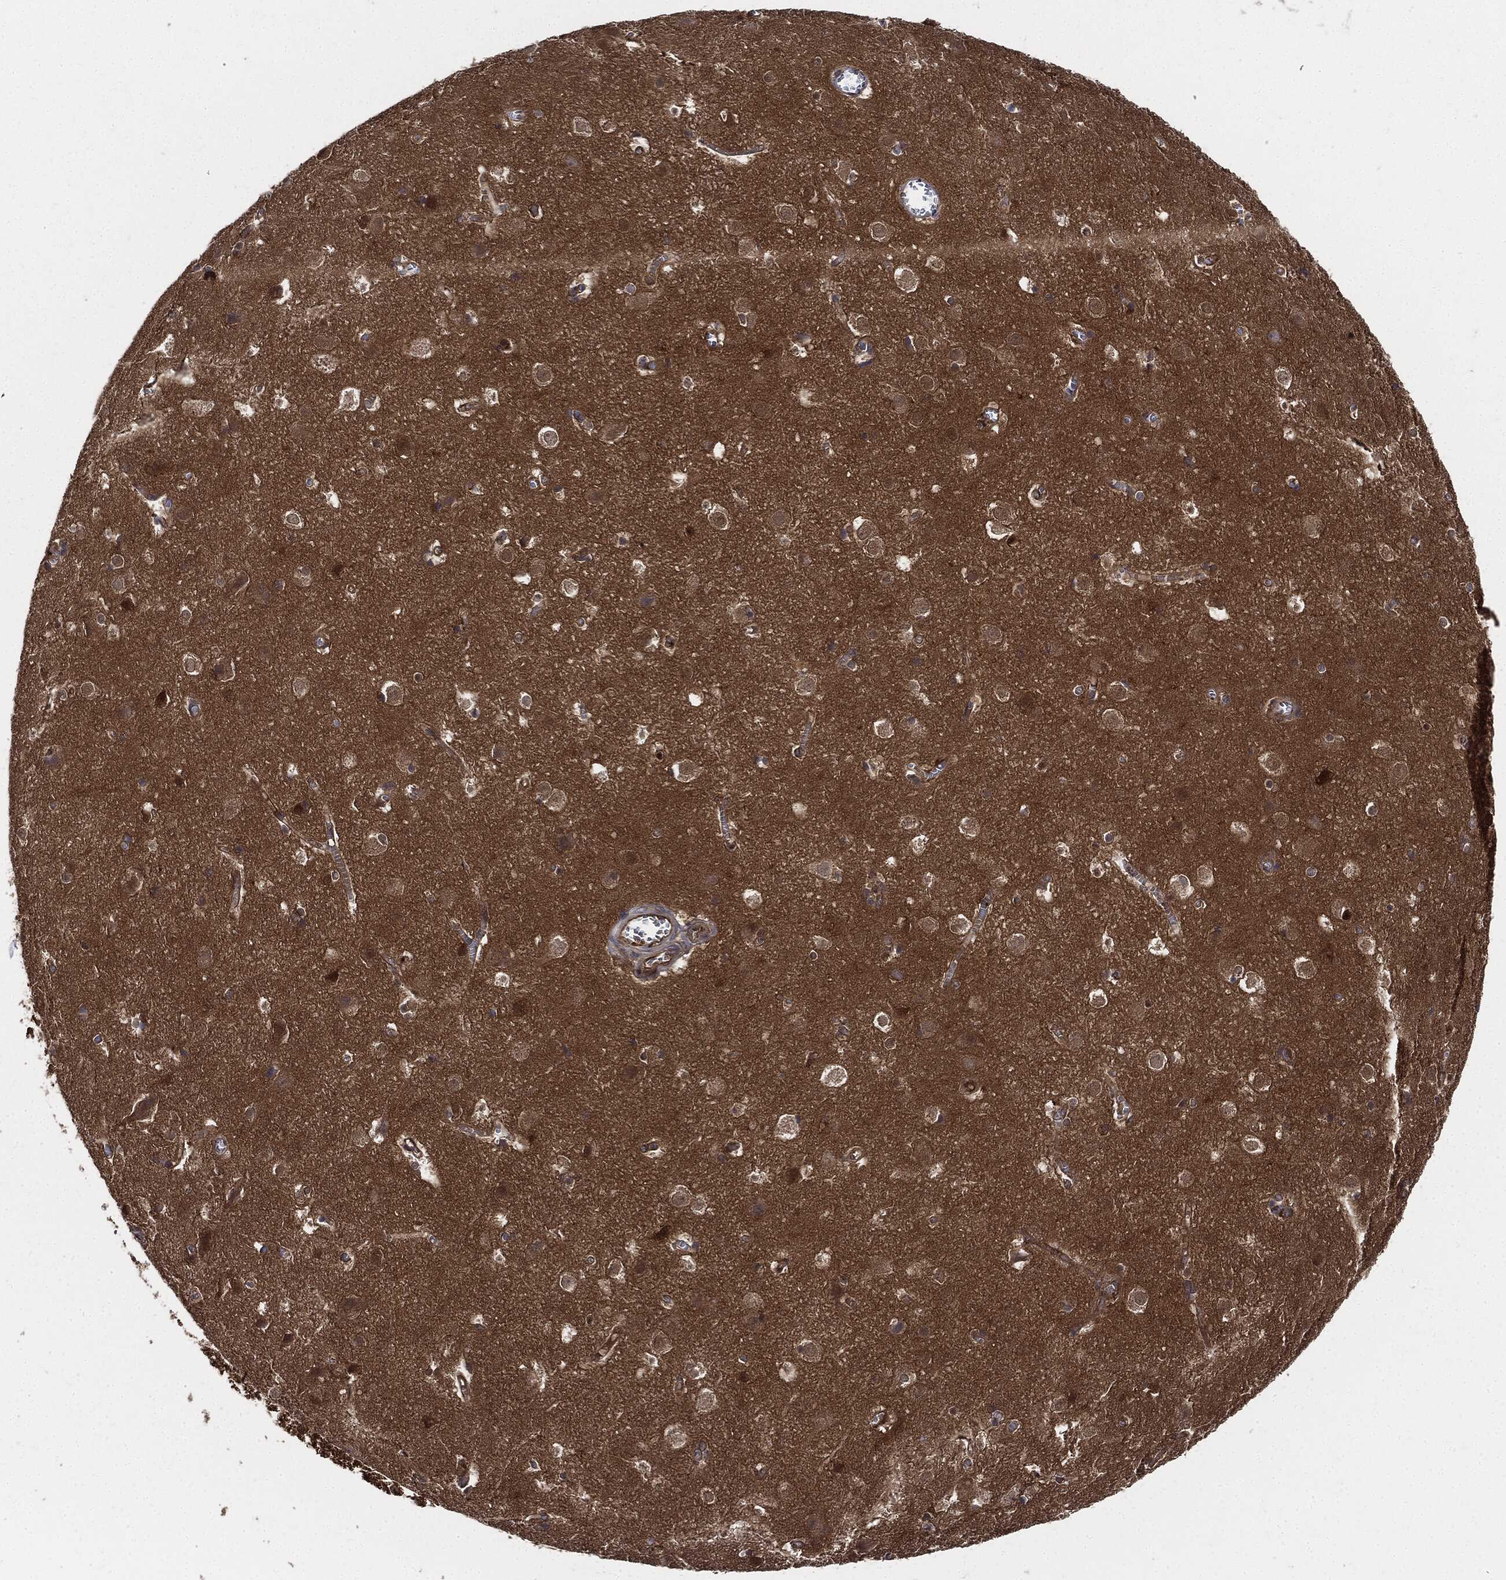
{"staining": {"intensity": "negative", "quantity": "none", "location": "none"}, "tissue": "cerebral cortex", "cell_type": "Endothelial cells", "image_type": "normal", "snomed": [{"axis": "morphology", "description": "Normal tissue, NOS"}, {"axis": "topography", "description": "Cerebral cortex"}], "caption": "A histopathology image of cerebral cortex stained for a protein displays no brown staining in endothelial cells. (Immunohistochemistry (ihc), brightfield microscopy, high magnification).", "gene": "XPNPEP1", "patient": {"sex": "male", "age": 59}}